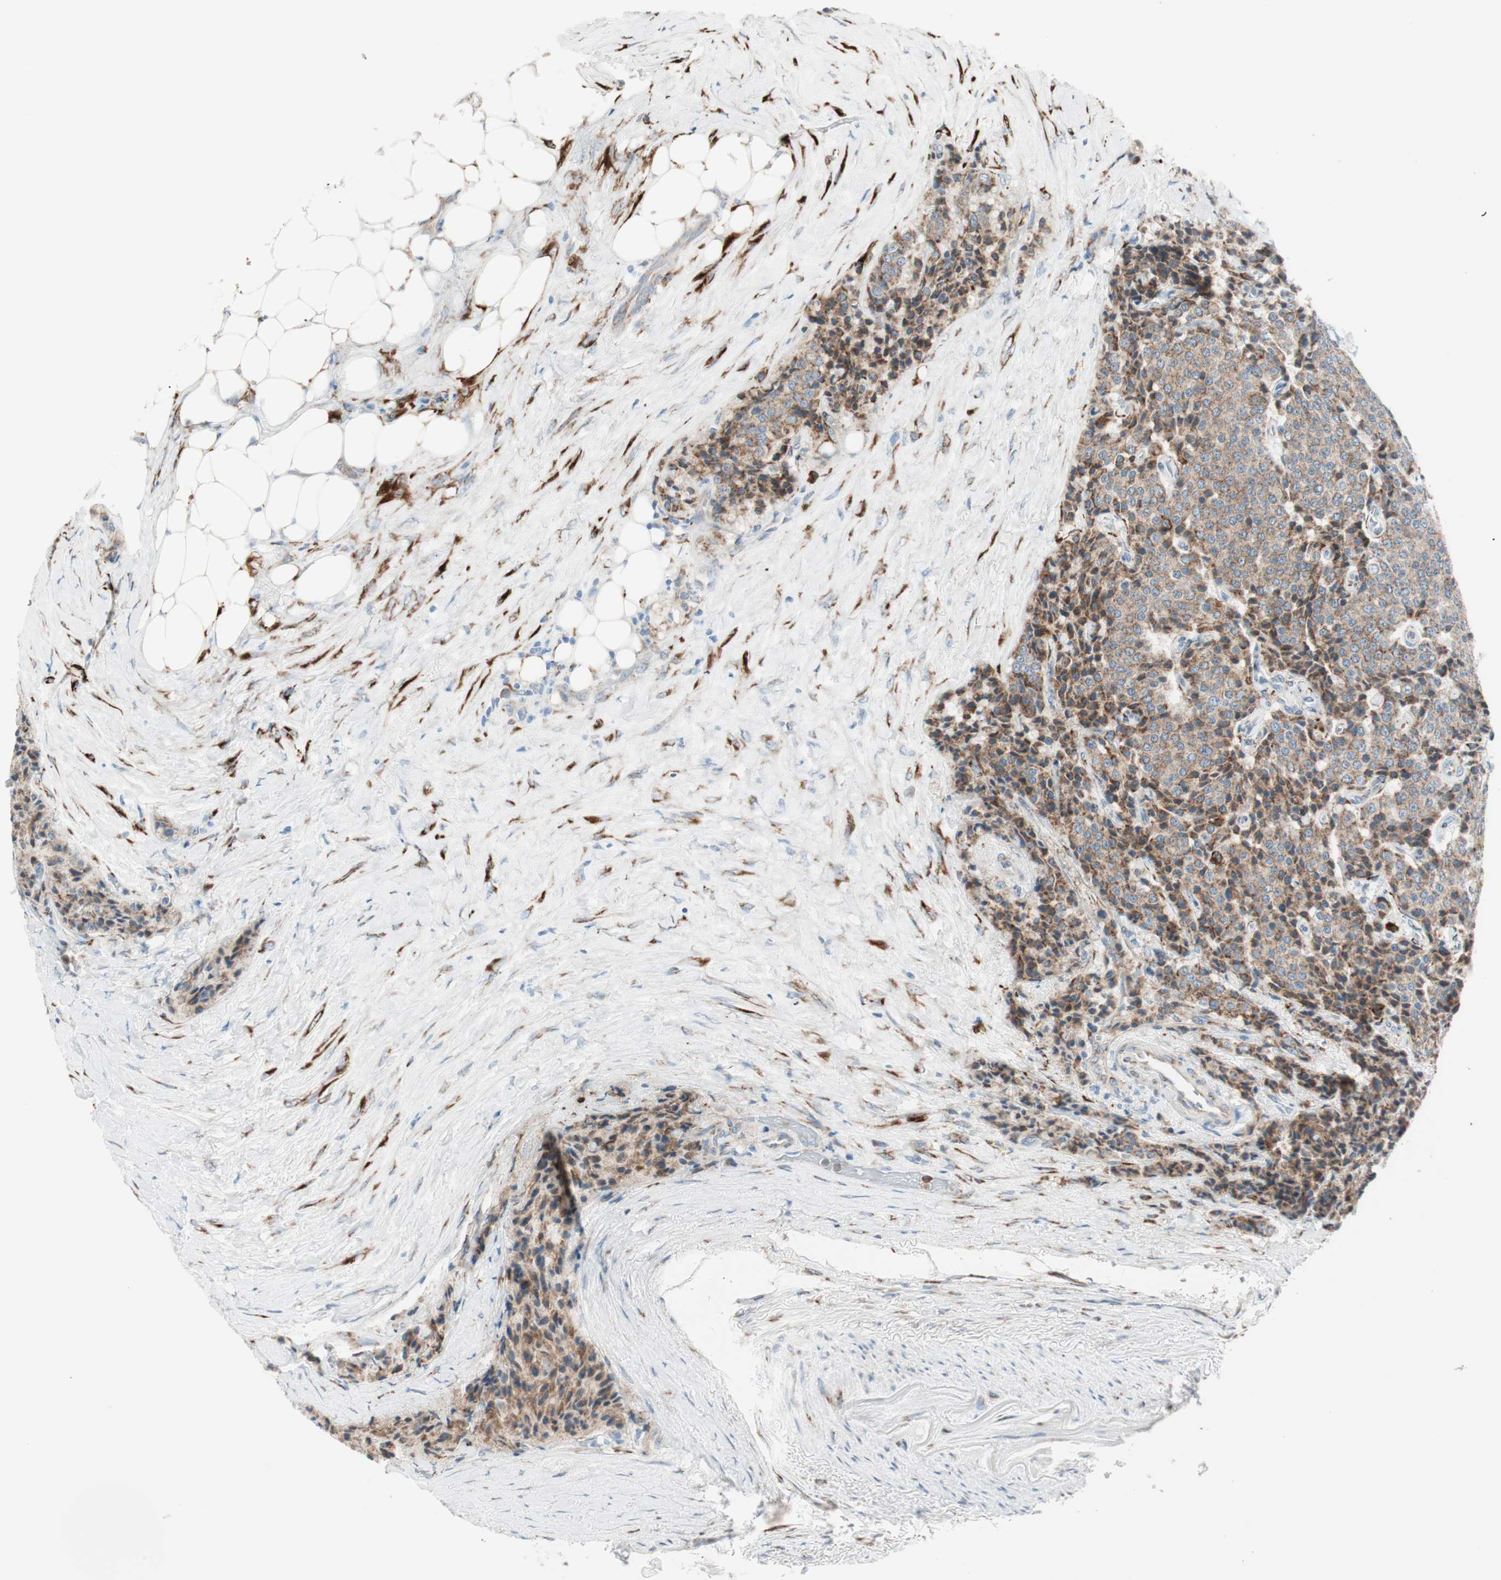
{"staining": {"intensity": "moderate", "quantity": ">75%", "location": "cytoplasmic/membranous"}, "tissue": "carcinoid", "cell_type": "Tumor cells", "image_type": "cancer", "snomed": [{"axis": "morphology", "description": "Carcinoid, malignant, NOS"}, {"axis": "topography", "description": "Colon"}], "caption": "Human malignant carcinoid stained for a protein (brown) demonstrates moderate cytoplasmic/membranous positive expression in approximately >75% of tumor cells.", "gene": "P4HTM", "patient": {"sex": "female", "age": 61}}